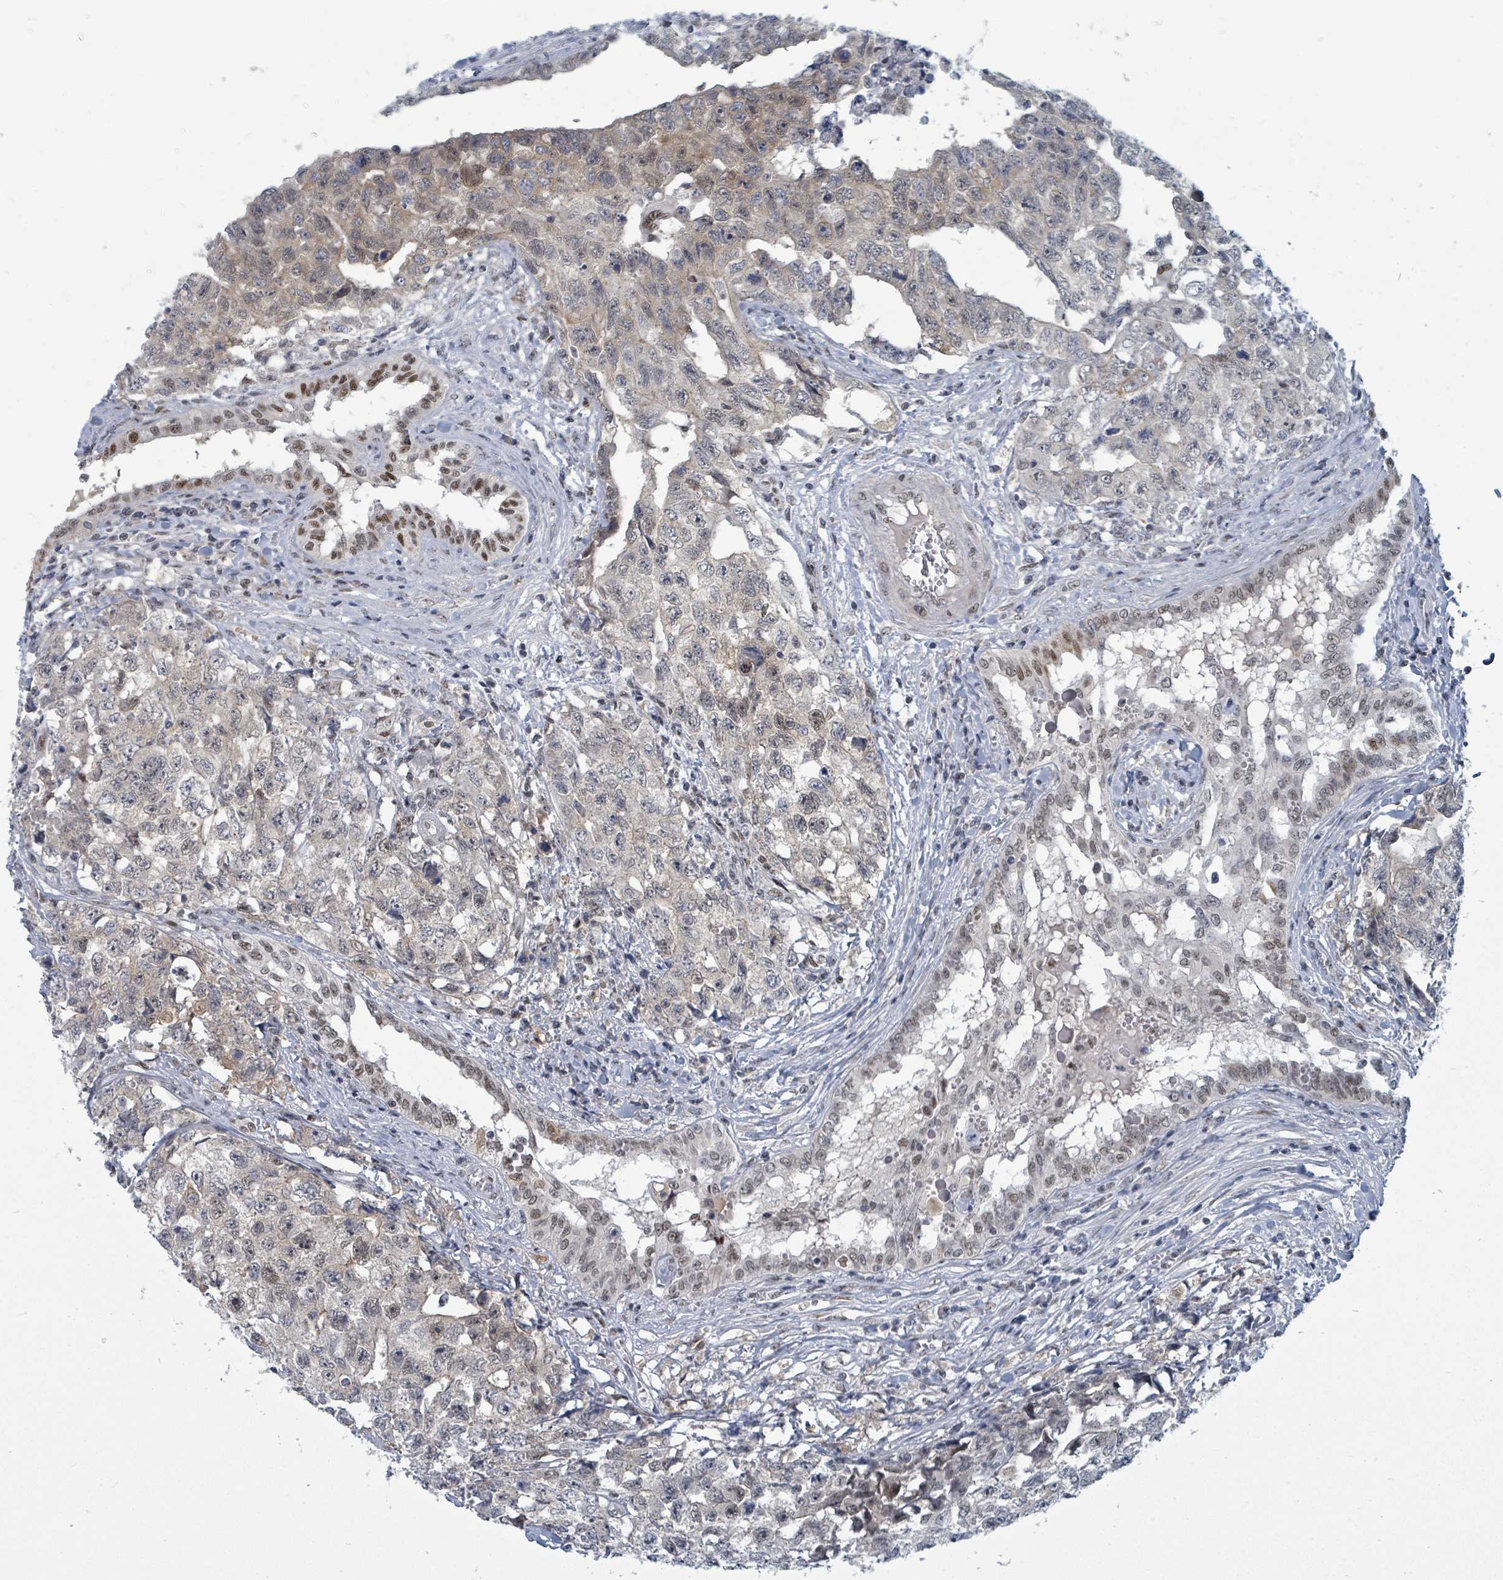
{"staining": {"intensity": "moderate", "quantity": "<25%", "location": "cytoplasmic/membranous,nuclear"}, "tissue": "testis cancer", "cell_type": "Tumor cells", "image_type": "cancer", "snomed": [{"axis": "morphology", "description": "Carcinoma, Embryonal, NOS"}, {"axis": "topography", "description": "Testis"}], "caption": "Immunohistochemical staining of human testis cancer displays moderate cytoplasmic/membranous and nuclear protein staining in approximately <25% of tumor cells. (DAB (3,3'-diaminobenzidine) = brown stain, brightfield microscopy at high magnification).", "gene": "UCK1", "patient": {"sex": "male", "age": 31}}